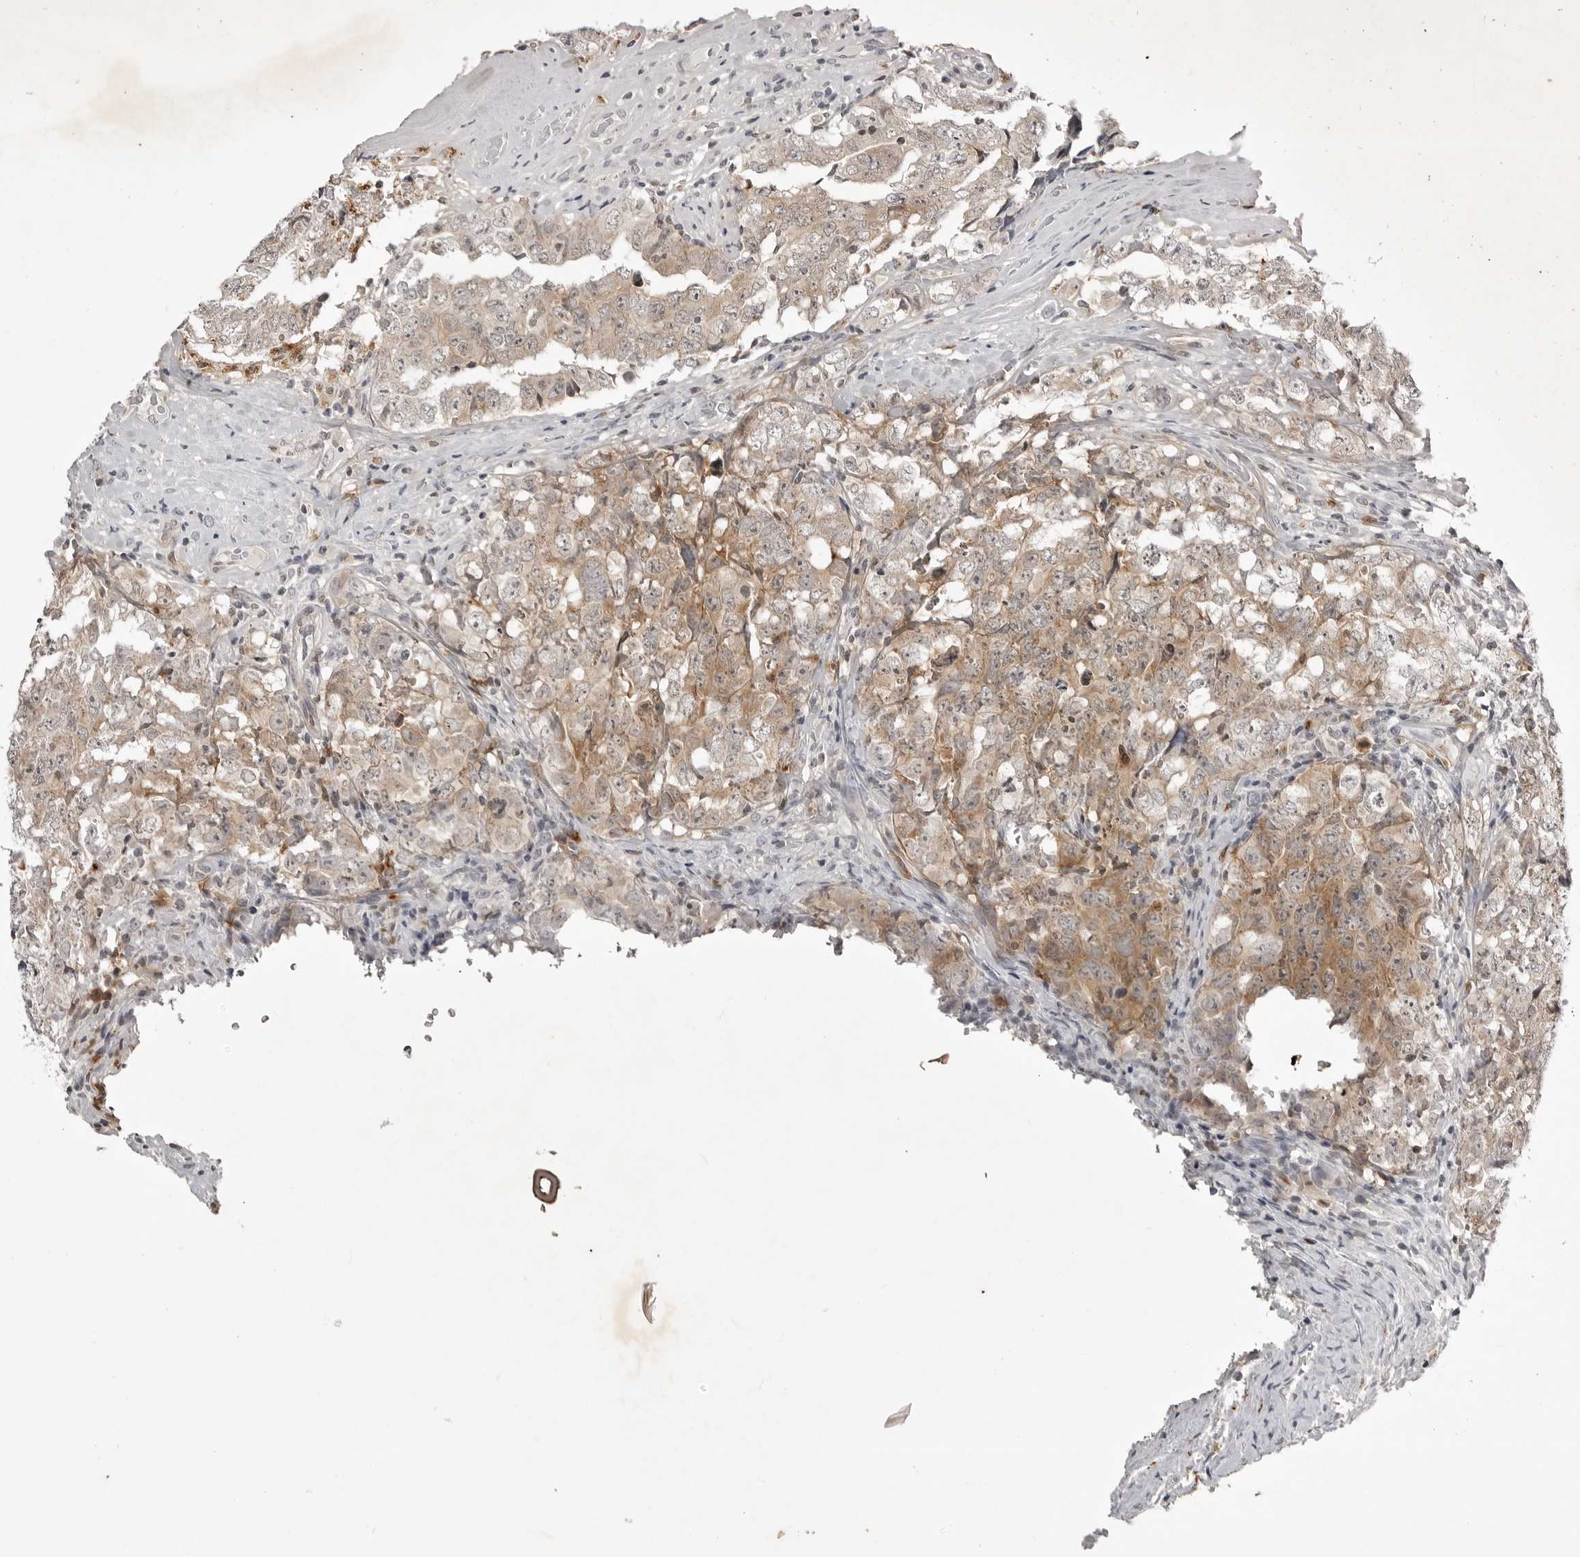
{"staining": {"intensity": "moderate", "quantity": ">75%", "location": "cytoplasmic/membranous"}, "tissue": "testis cancer", "cell_type": "Tumor cells", "image_type": "cancer", "snomed": [{"axis": "morphology", "description": "Carcinoma, Embryonal, NOS"}, {"axis": "topography", "description": "Testis"}], "caption": "There is medium levels of moderate cytoplasmic/membranous staining in tumor cells of testis cancer (embryonal carcinoma), as demonstrated by immunohistochemical staining (brown color).", "gene": "RRM1", "patient": {"sex": "male", "age": 26}}